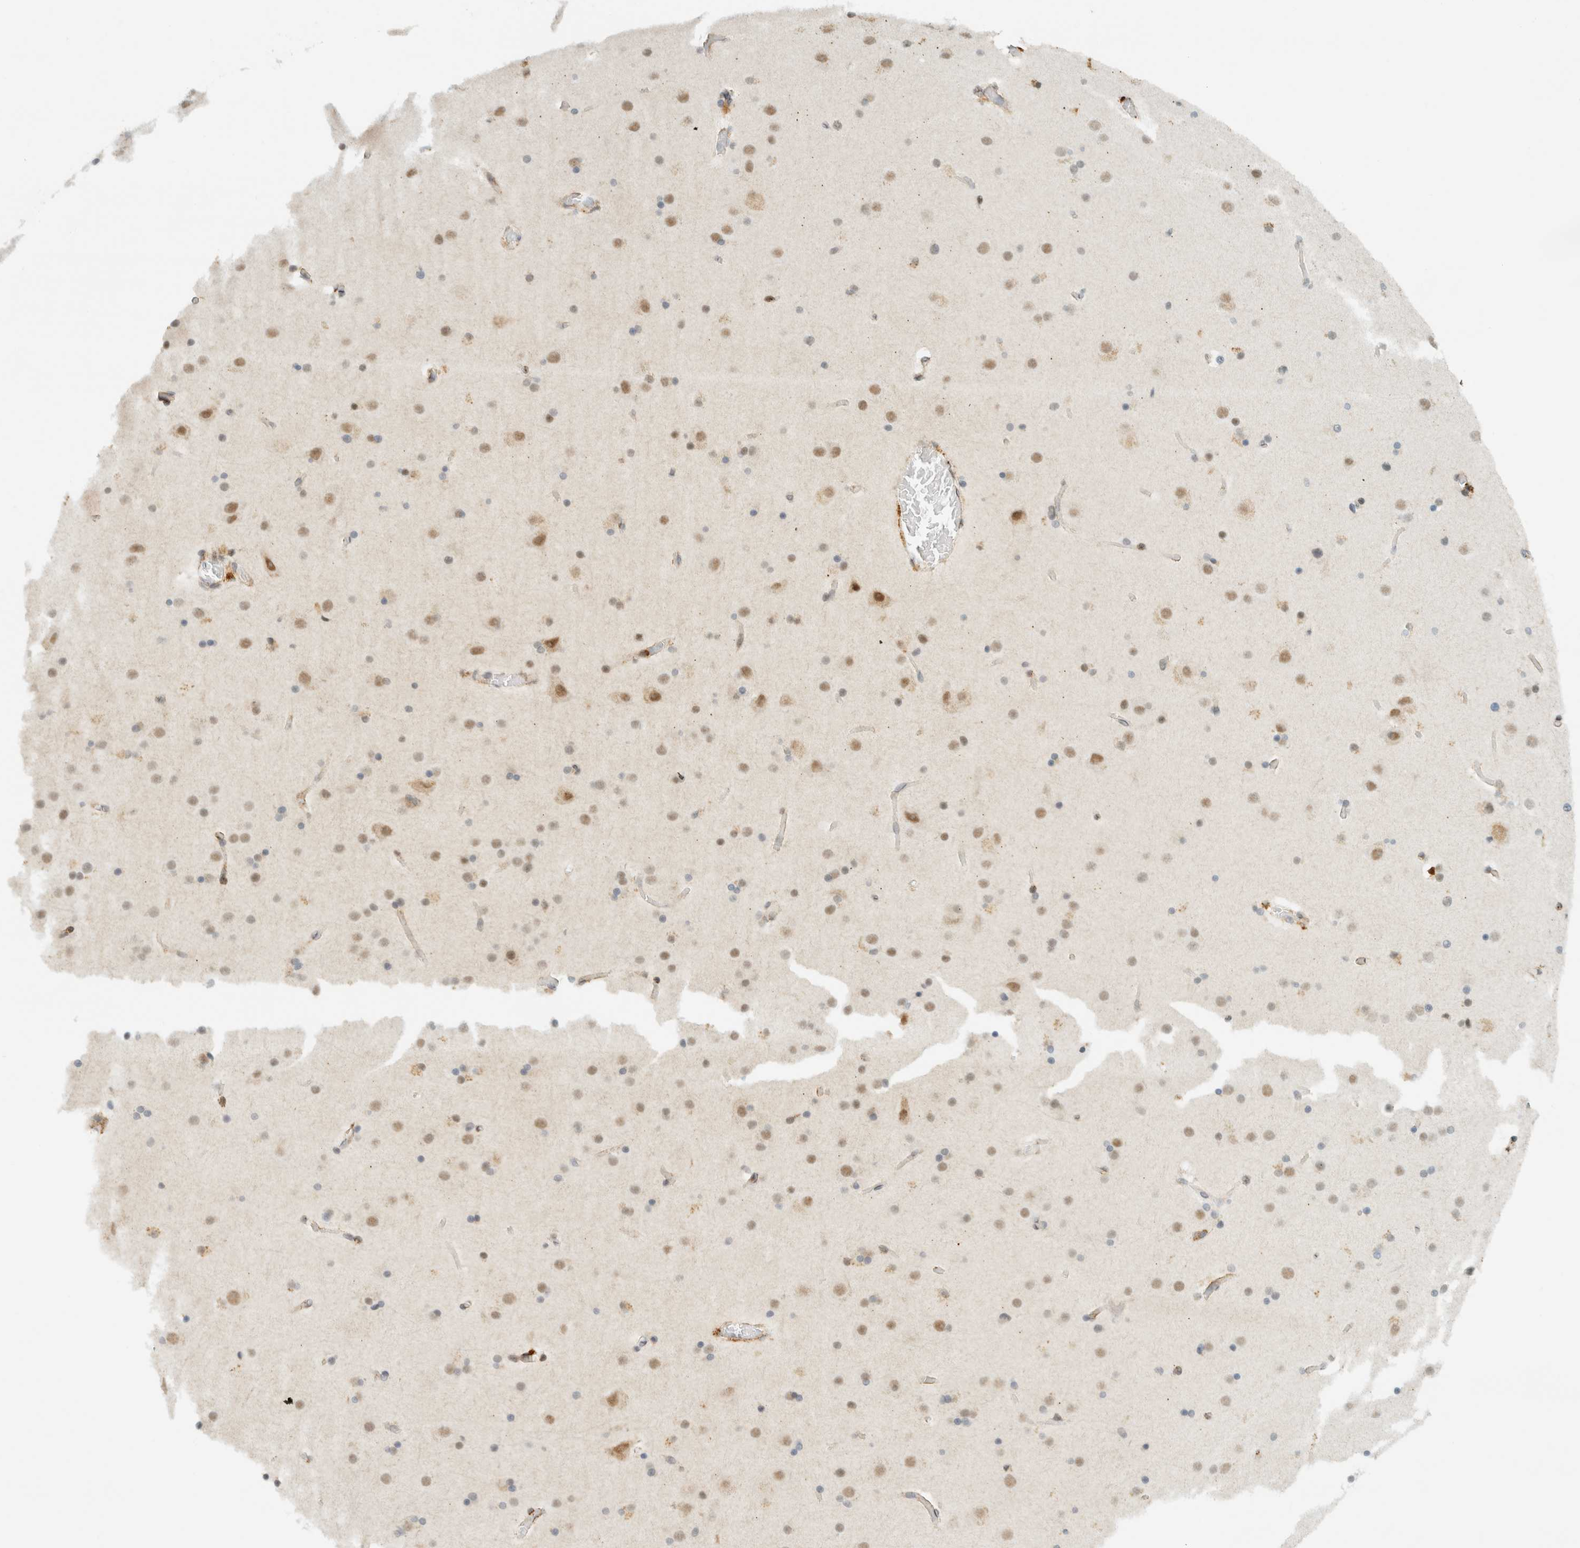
{"staining": {"intensity": "moderate", "quantity": "25%-75%", "location": "cytoplasmic/membranous"}, "tissue": "cerebral cortex", "cell_type": "Endothelial cells", "image_type": "normal", "snomed": [{"axis": "morphology", "description": "Normal tissue, NOS"}, {"axis": "topography", "description": "Cerebral cortex"}], "caption": "High-power microscopy captured an IHC photomicrograph of unremarkable cerebral cortex, revealing moderate cytoplasmic/membranous positivity in approximately 25%-75% of endothelial cells. The protein of interest is stained brown, and the nuclei are stained in blue (DAB IHC with brightfield microscopy, high magnification).", "gene": "ITPRID1", "patient": {"sex": "male", "age": 57}}